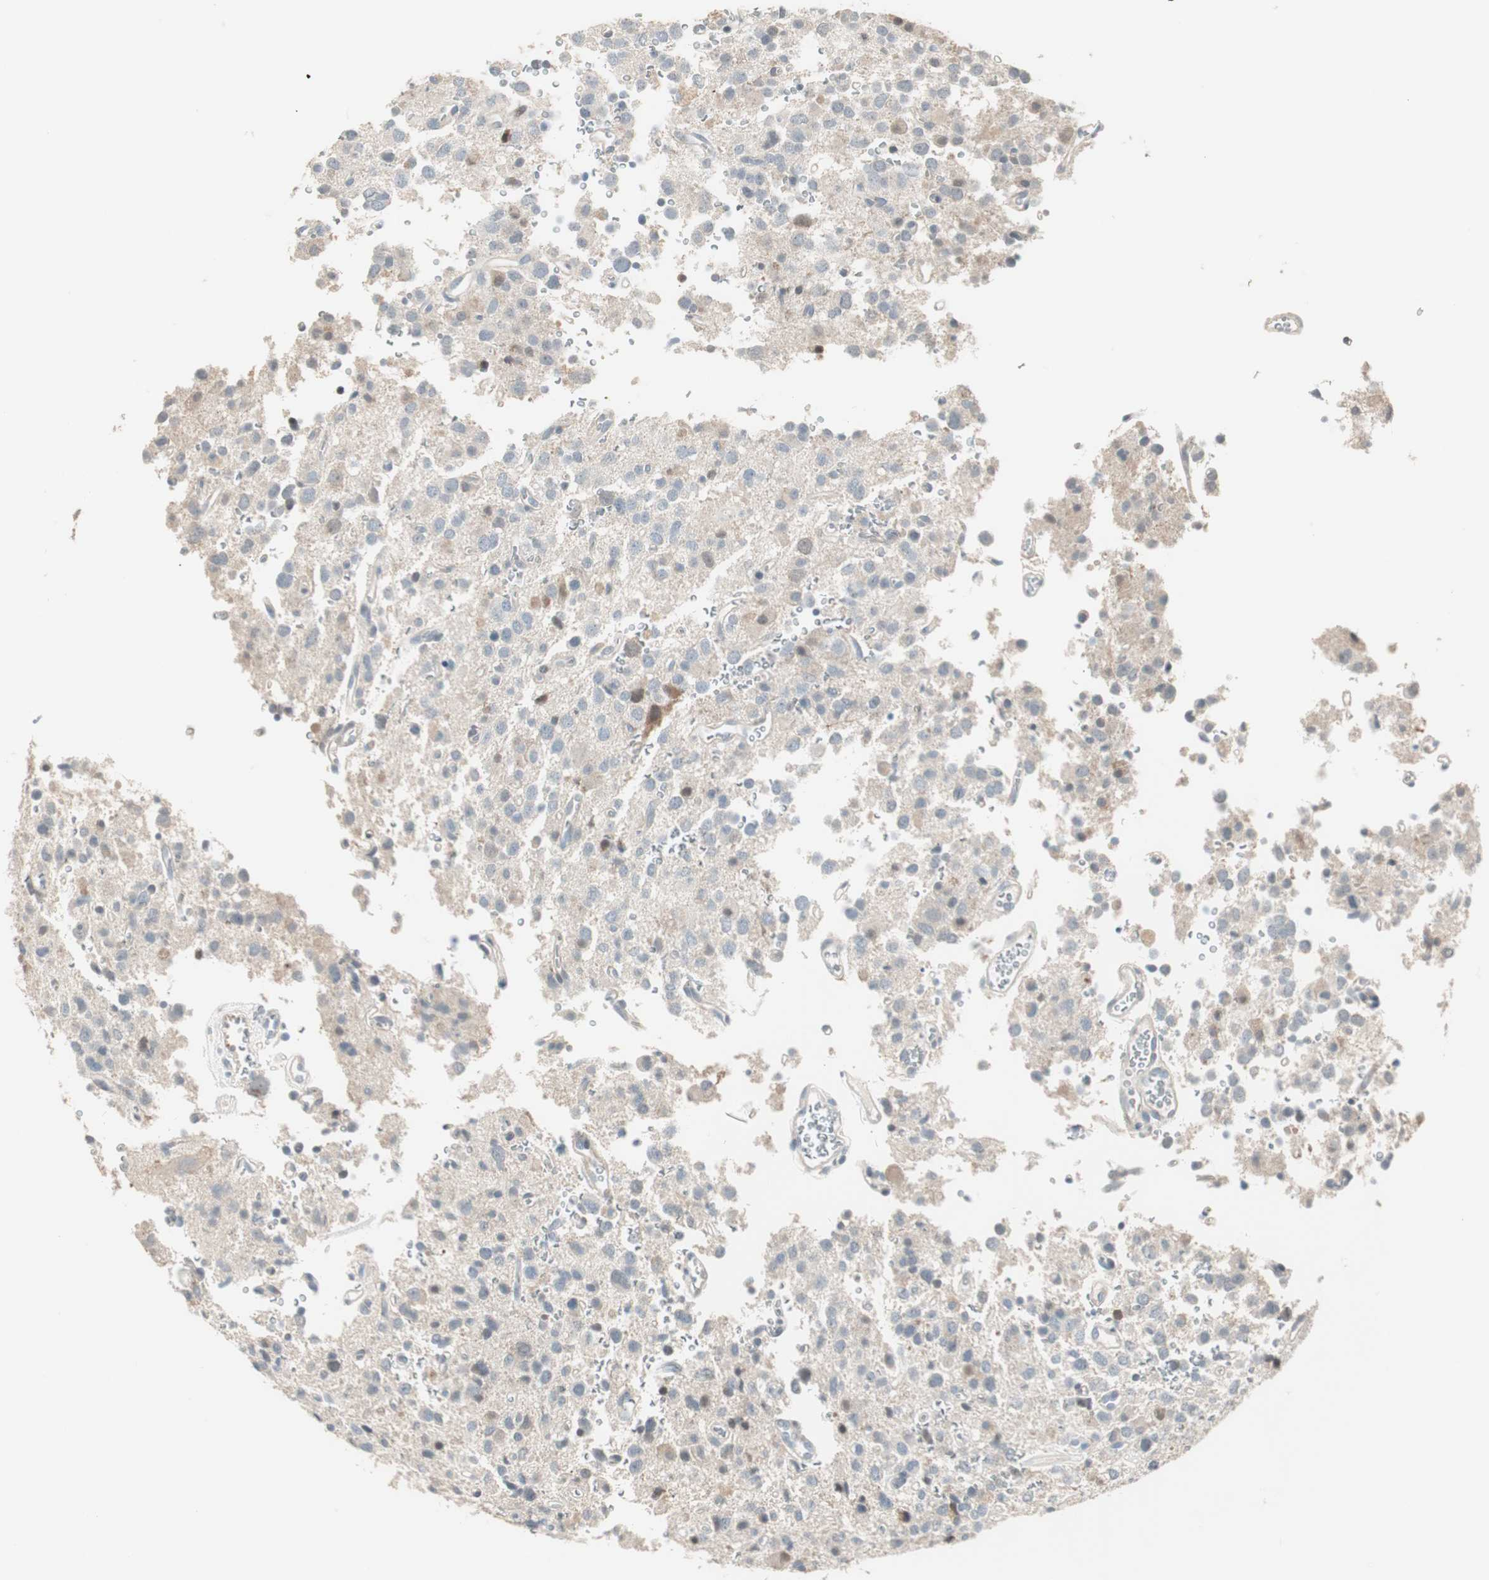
{"staining": {"intensity": "moderate", "quantity": "<25%", "location": "cytoplasmic/membranous,nuclear"}, "tissue": "glioma", "cell_type": "Tumor cells", "image_type": "cancer", "snomed": [{"axis": "morphology", "description": "Glioma, malignant, High grade"}, {"axis": "topography", "description": "Brain"}], "caption": "Moderate cytoplasmic/membranous and nuclear expression is identified in approximately <25% of tumor cells in glioma.", "gene": "PDZK1", "patient": {"sex": "male", "age": 47}}